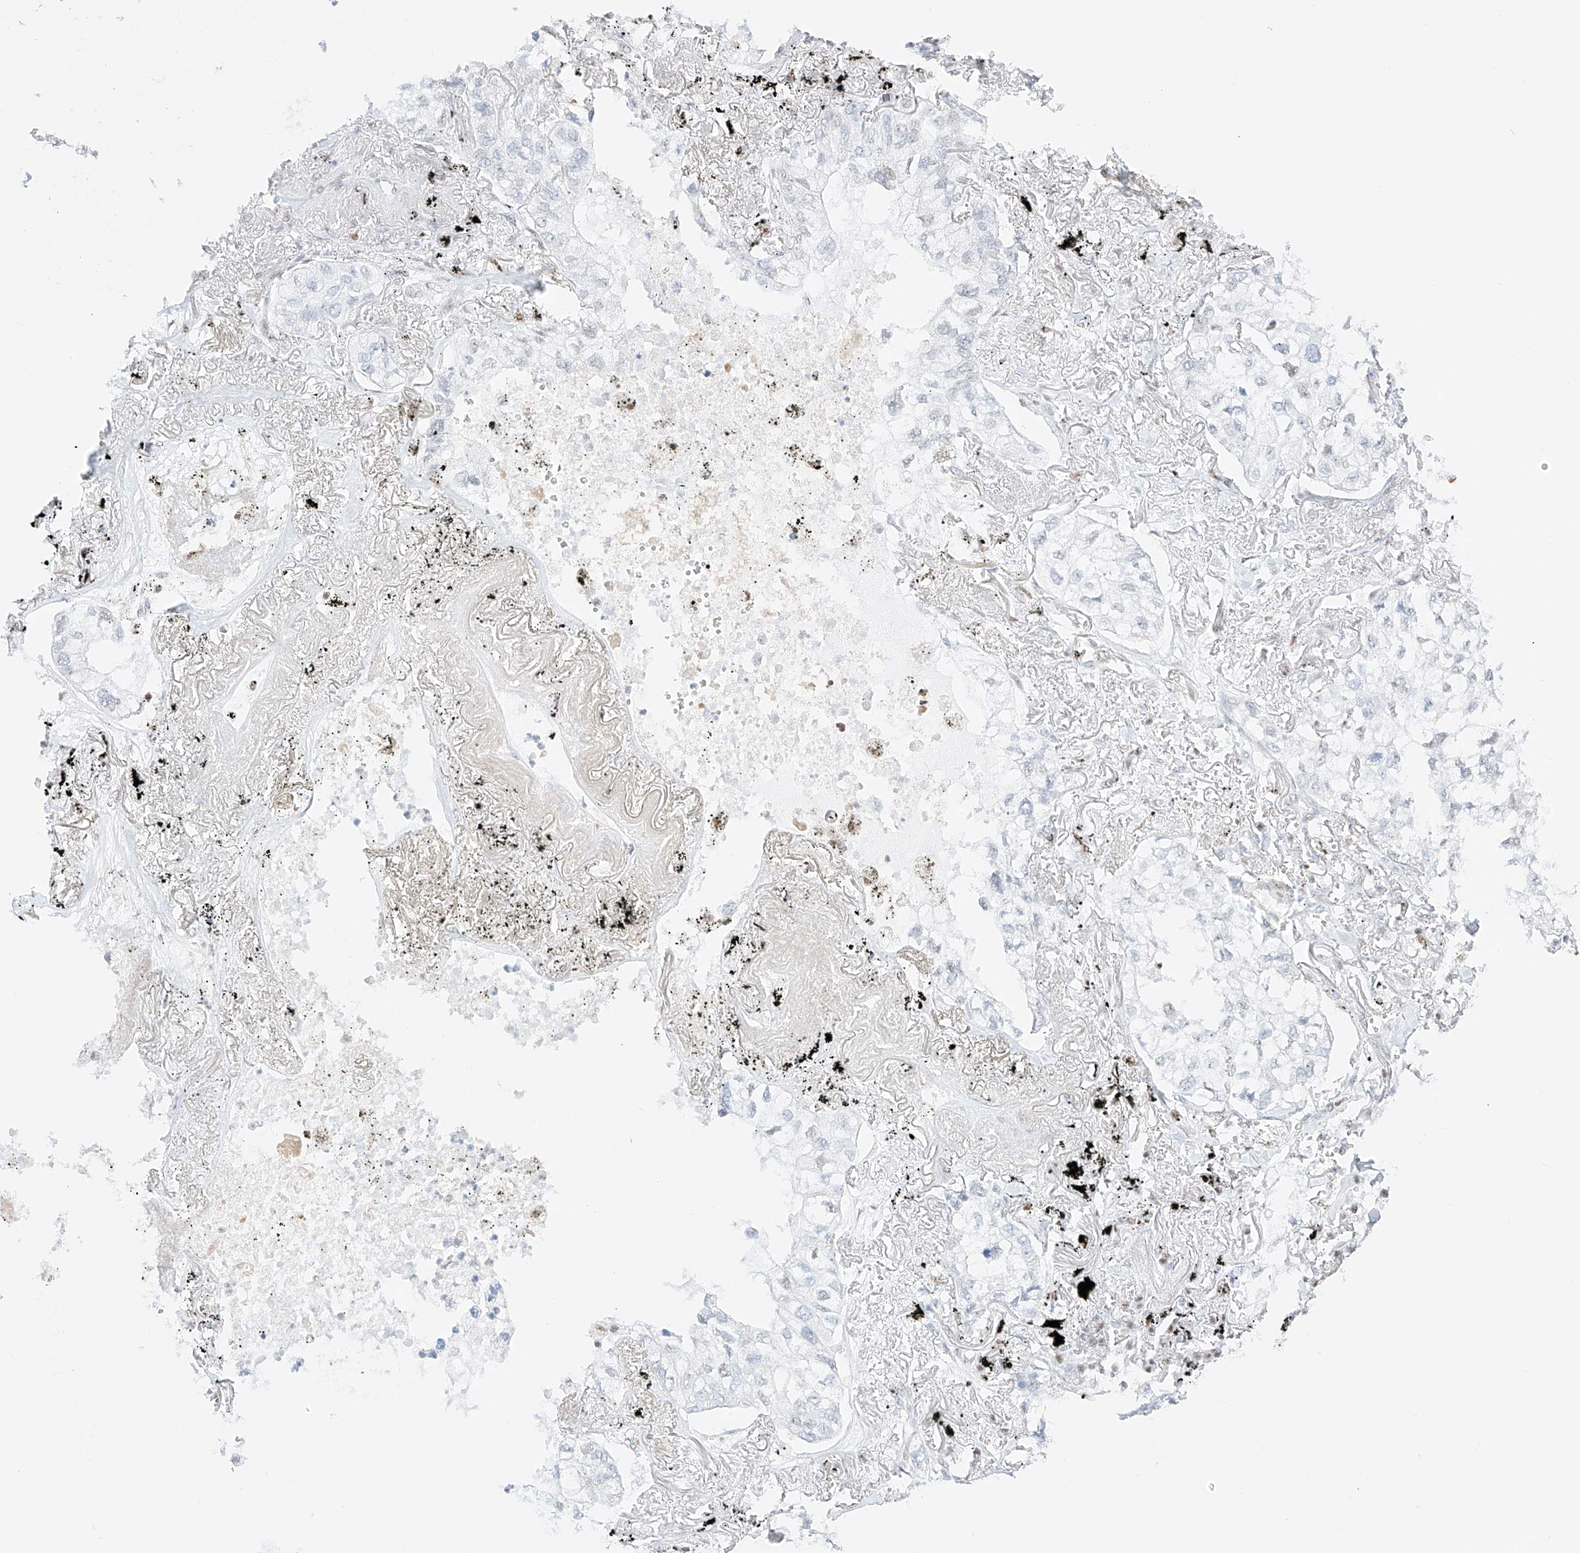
{"staining": {"intensity": "negative", "quantity": "none", "location": "none"}, "tissue": "lung cancer", "cell_type": "Tumor cells", "image_type": "cancer", "snomed": [{"axis": "morphology", "description": "Adenocarcinoma, NOS"}, {"axis": "topography", "description": "Lung"}], "caption": "Immunohistochemistry (IHC) histopathology image of human lung adenocarcinoma stained for a protein (brown), which shows no staining in tumor cells.", "gene": "APIP", "patient": {"sex": "male", "age": 65}}